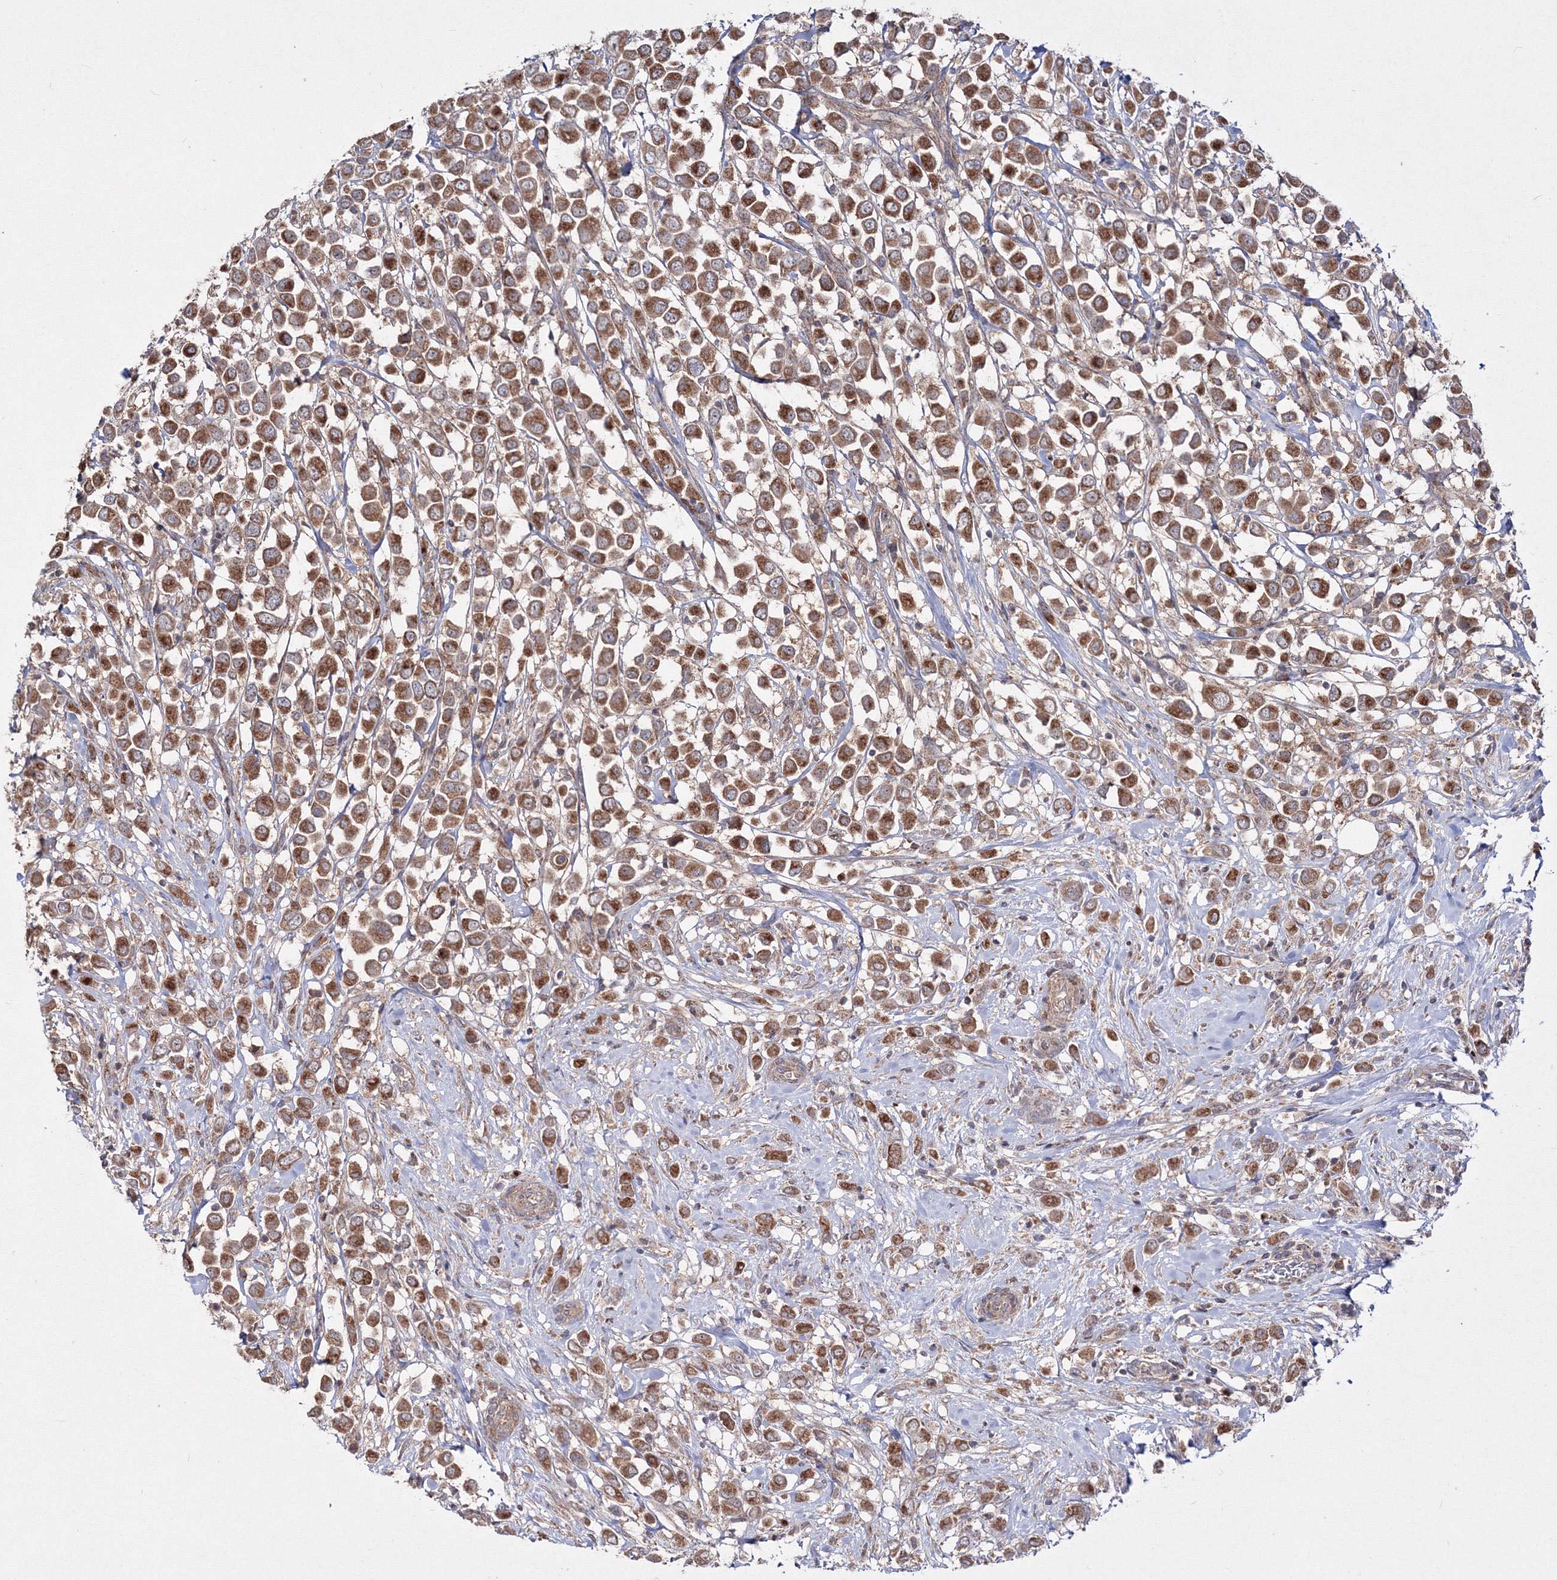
{"staining": {"intensity": "moderate", "quantity": ">75%", "location": "cytoplasmic/membranous"}, "tissue": "breast cancer", "cell_type": "Tumor cells", "image_type": "cancer", "snomed": [{"axis": "morphology", "description": "Duct carcinoma"}, {"axis": "topography", "description": "Breast"}], "caption": "Protein staining exhibits moderate cytoplasmic/membranous positivity in approximately >75% of tumor cells in breast cancer (intraductal carcinoma).", "gene": "PEX13", "patient": {"sex": "female", "age": 61}}